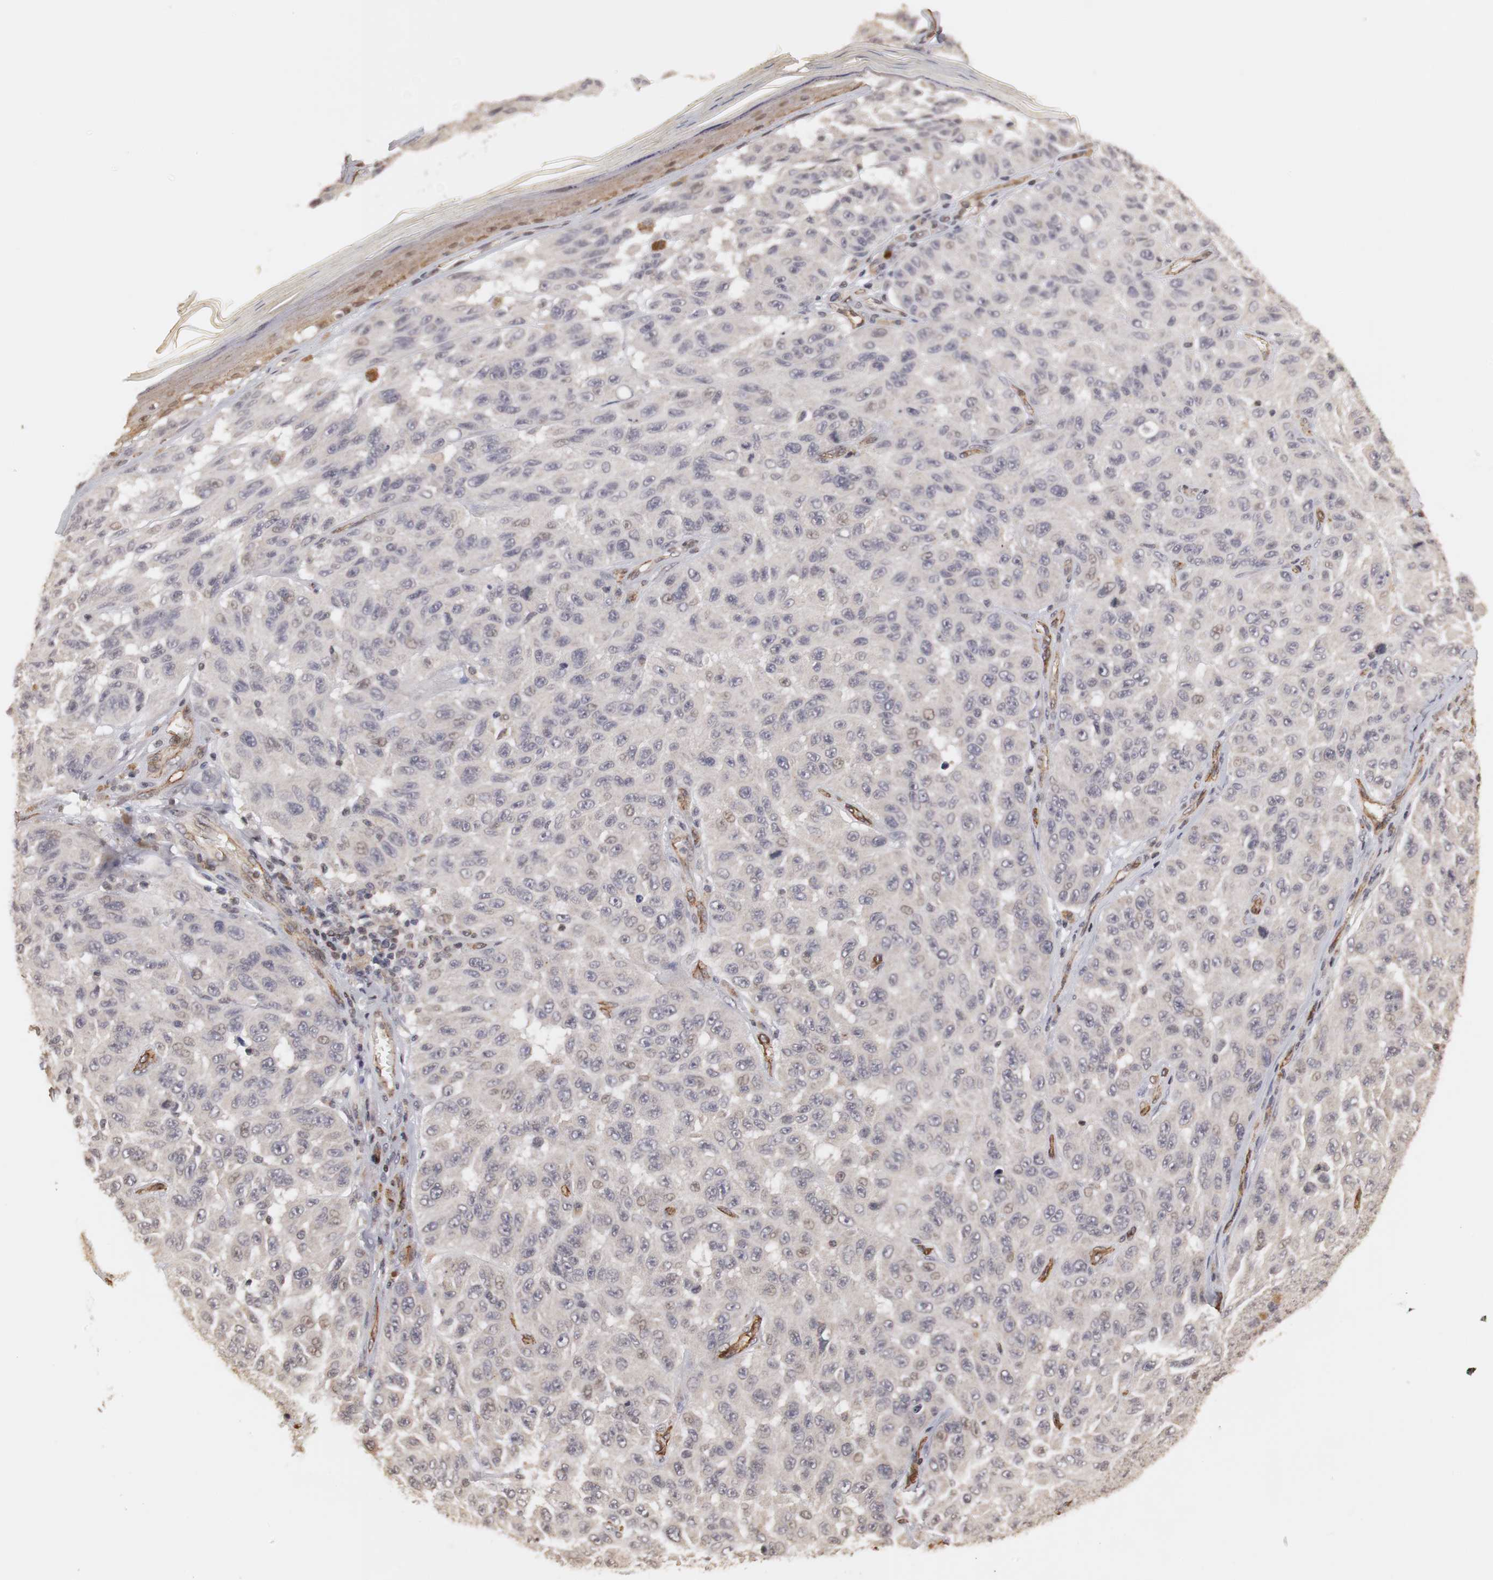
{"staining": {"intensity": "negative", "quantity": "none", "location": "none"}, "tissue": "melanoma", "cell_type": "Tumor cells", "image_type": "cancer", "snomed": [{"axis": "morphology", "description": "Malignant melanoma, NOS"}, {"axis": "topography", "description": "Skin"}], "caption": "An image of human melanoma is negative for staining in tumor cells. (Immunohistochemistry, brightfield microscopy, high magnification).", "gene": "PLEKHA1", "patient": {"sex": "male", "age": 30}}